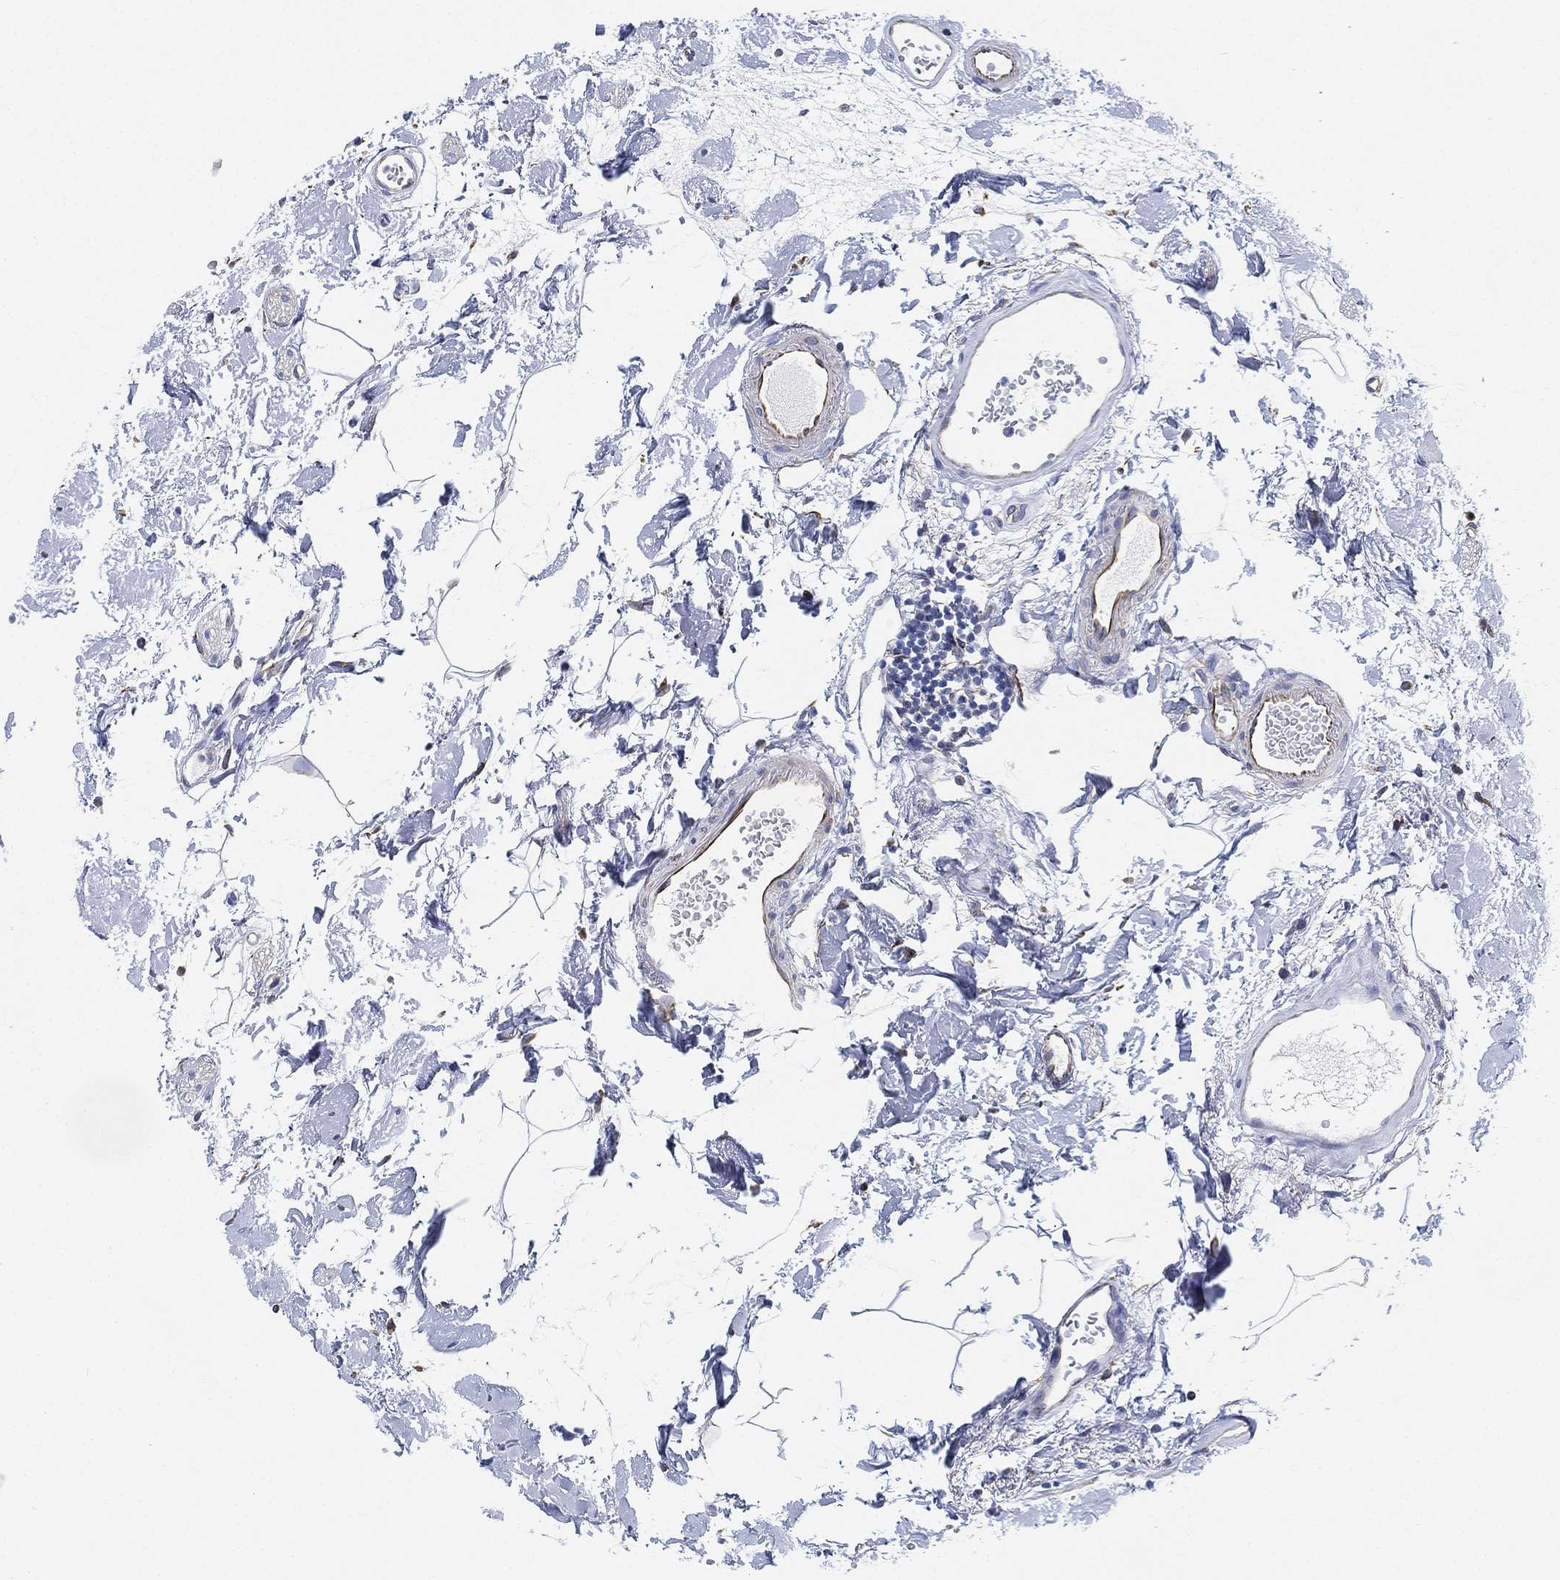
{"staining": {"intensity": "moderate", "quantity": "25%-75%", "location": "cytoplasmic/membranous"}, "tissue": "colon", "cell_type": "Endothelial cells", "image_type": "normal", "snomed": [{"axis": "morphology", "description": "Normal tissue, NOS"}, {"axis": "topography", "description": "Colon"}], "caption": "IHC of benign colon shows medium levels of moderate cytoplasmic/membranous positivity in about 25%-75% of endothelial cells.", "gene": "PSKH2", "patient": {"sex": "female", "age": 84}}